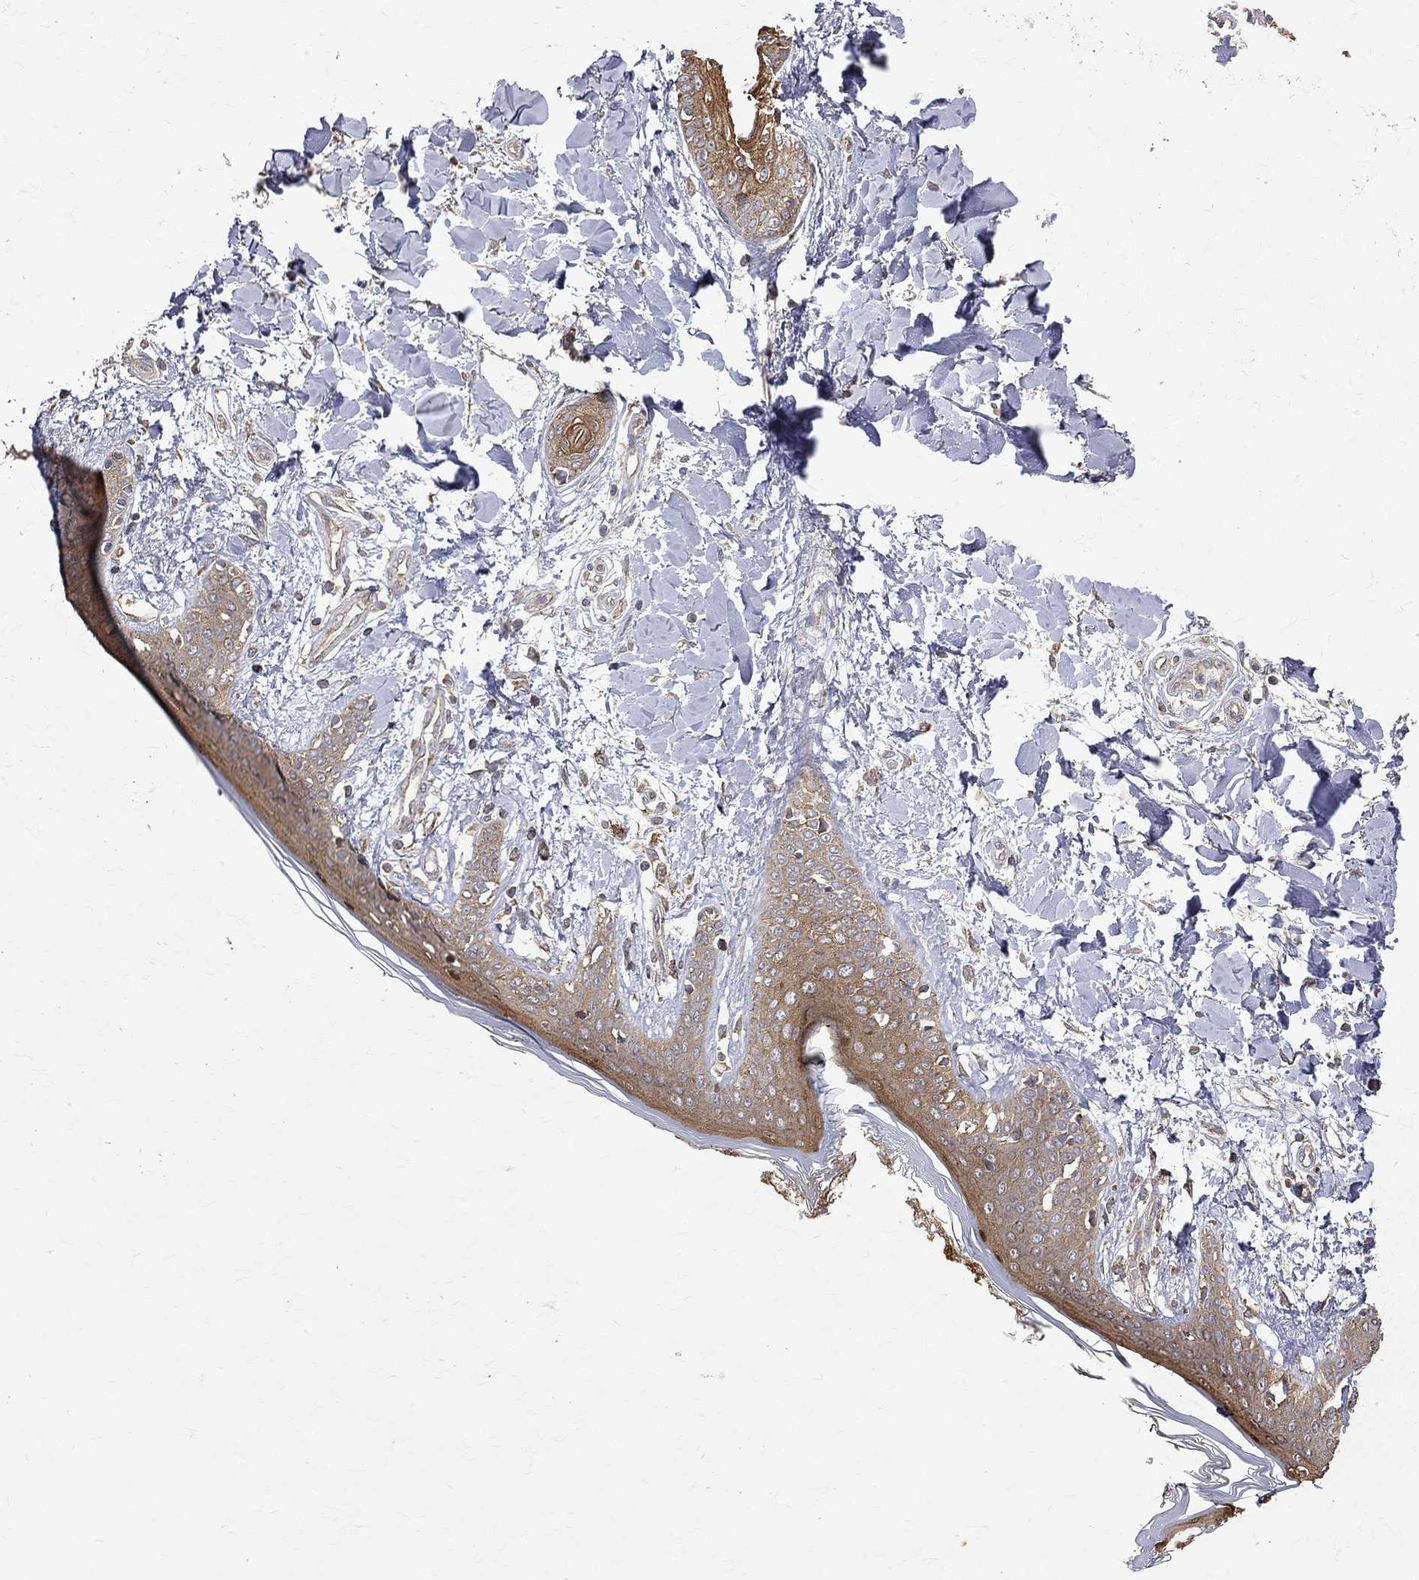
{"staining": {"intensity": "moderate", "quantity": ">75%", "location": "cytoplasmic/membranous"}, "tissue": "skin", "cell_type": "Fibroblasts", "image_type": "normal", "snomed": [{"axis": "morphology", "description": "Normal tissue, NOS"}, {"axis": "morphology", "description": "Malignant melanoma, NOS"}, {"axis": "topography", "description": "Skin"}], "caption": "IHC micrograph of unremarkable human skin stained for a protein (brown), which demonstrates medium levels of moderate cytoplasmic/membranous staining in about >75% of fibroblasts.", "gene": "RPGR", "patient": {"sex": "female", "age": 34}}